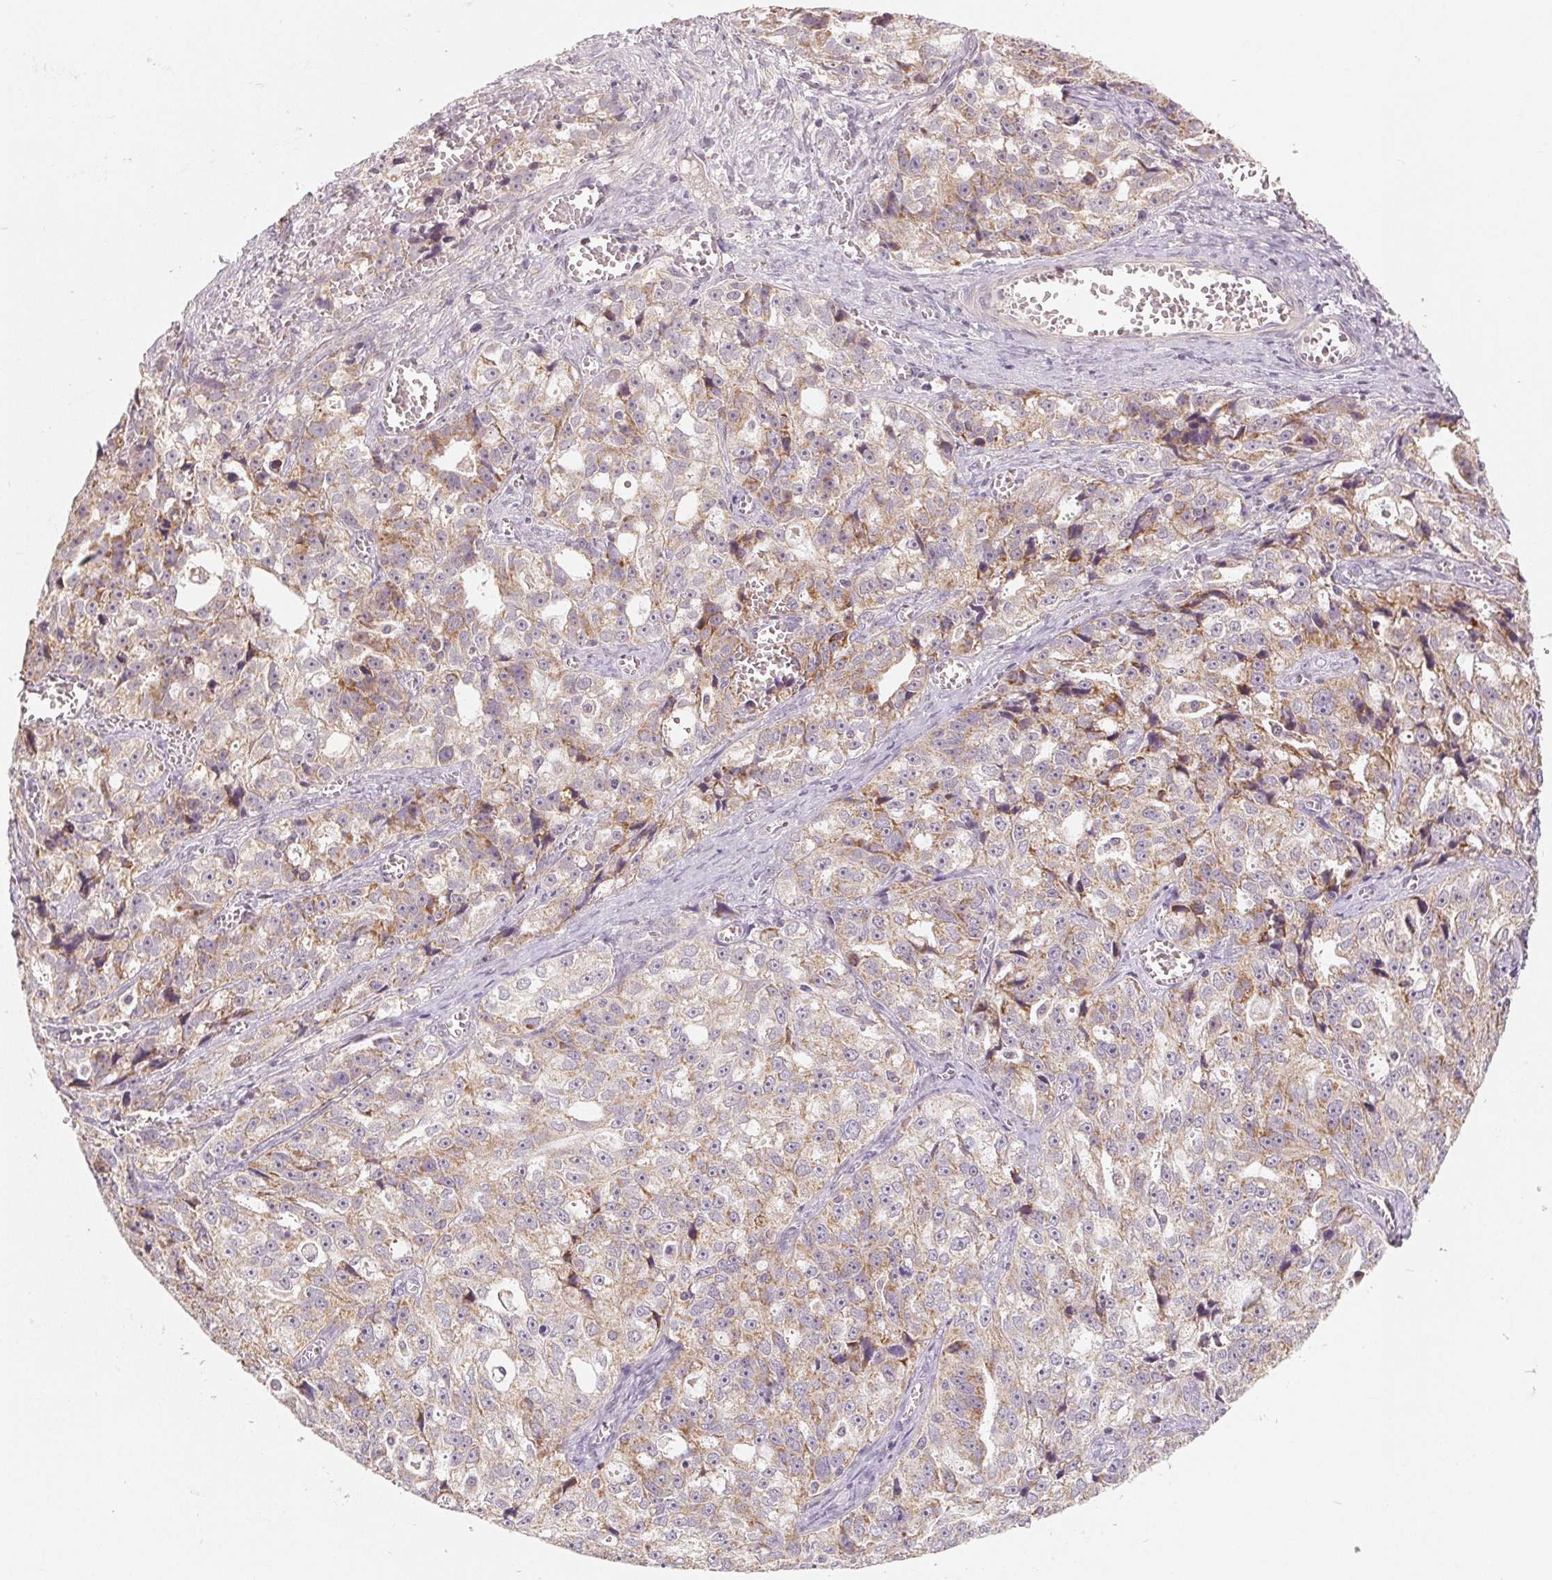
{"staining": {"intensity": "moderate", "quantity": "<25%", "location": "cytoplasmic/membranous"}, "tissue": "ovarian cancer", "cell_type": "Tumor cells", "image_type": "cancer", "snomed": [{"axis": "morphology", "description": "Cystadenocarcinoma, serous, NOS"}, {"axis": "topography", "description": "Ovary"}], "caption": "The immunohistochemical stain shows moderate cytoplasmic/membranous staining in tumor cells of ovarian cancer (serous cystadenocarcinoma) tissue.", "gene": "GHITM", "patient": {"sex": "female", "age": 51}}